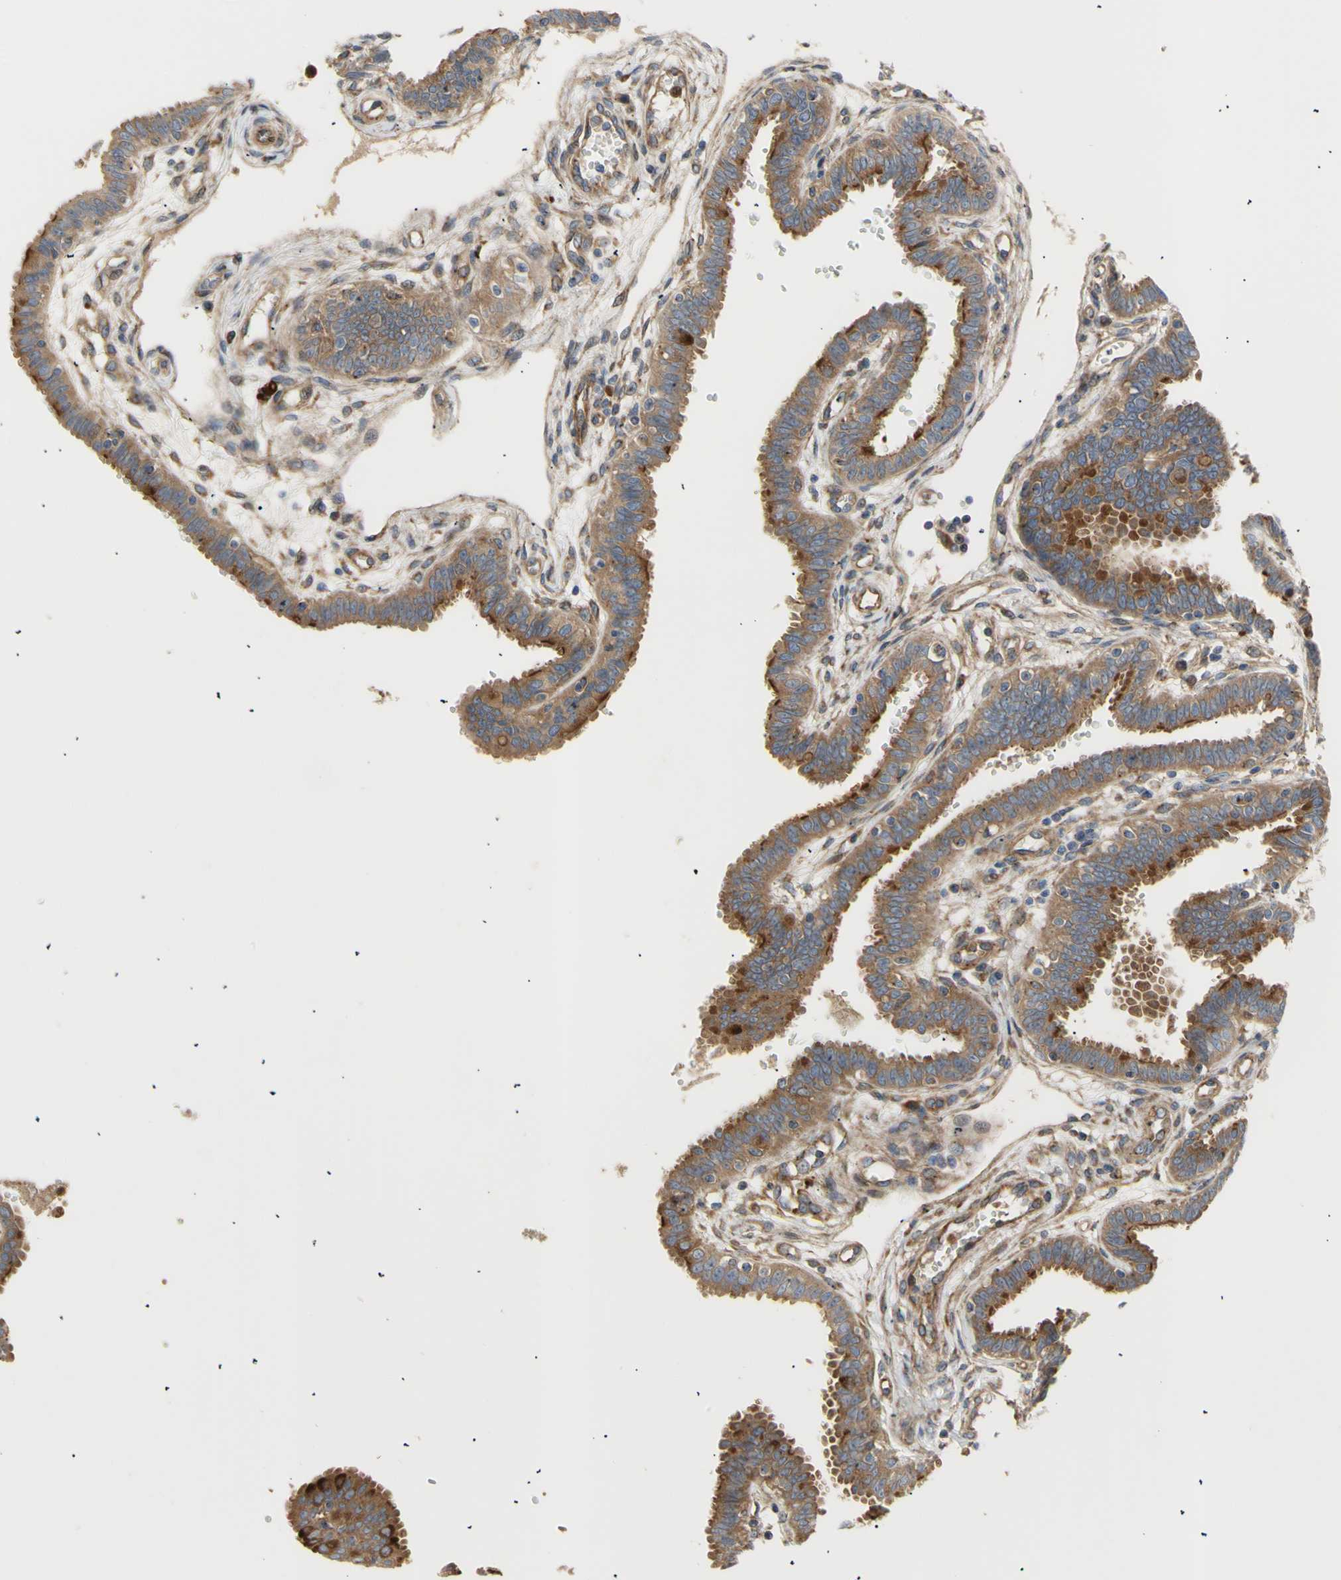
{"staining": {"intensity": "strong", "quantity": ">75%", "location": "cytoplasmic/membranous"}, "tissue": "fallopian tube", "cell_type": "Glandular cells", "image_type": "normal", "snomed": [{"axis": "morphology", "description": "Normal tissue, NOS"}, {"axis": "topography", "description": "Fallopian tube"}], "caption": "The image exhibits staining of normal fallopian tube, revealing strong cytoplasmic/membranous protein expression (brown color) within glandular cells. (DAB (3,3'-diaminobenzidine) IHC, brown staining for protein, blue staining for nuclei).", "gene": "TUBG2", "patient": {"sex": "female", "age": 32}}